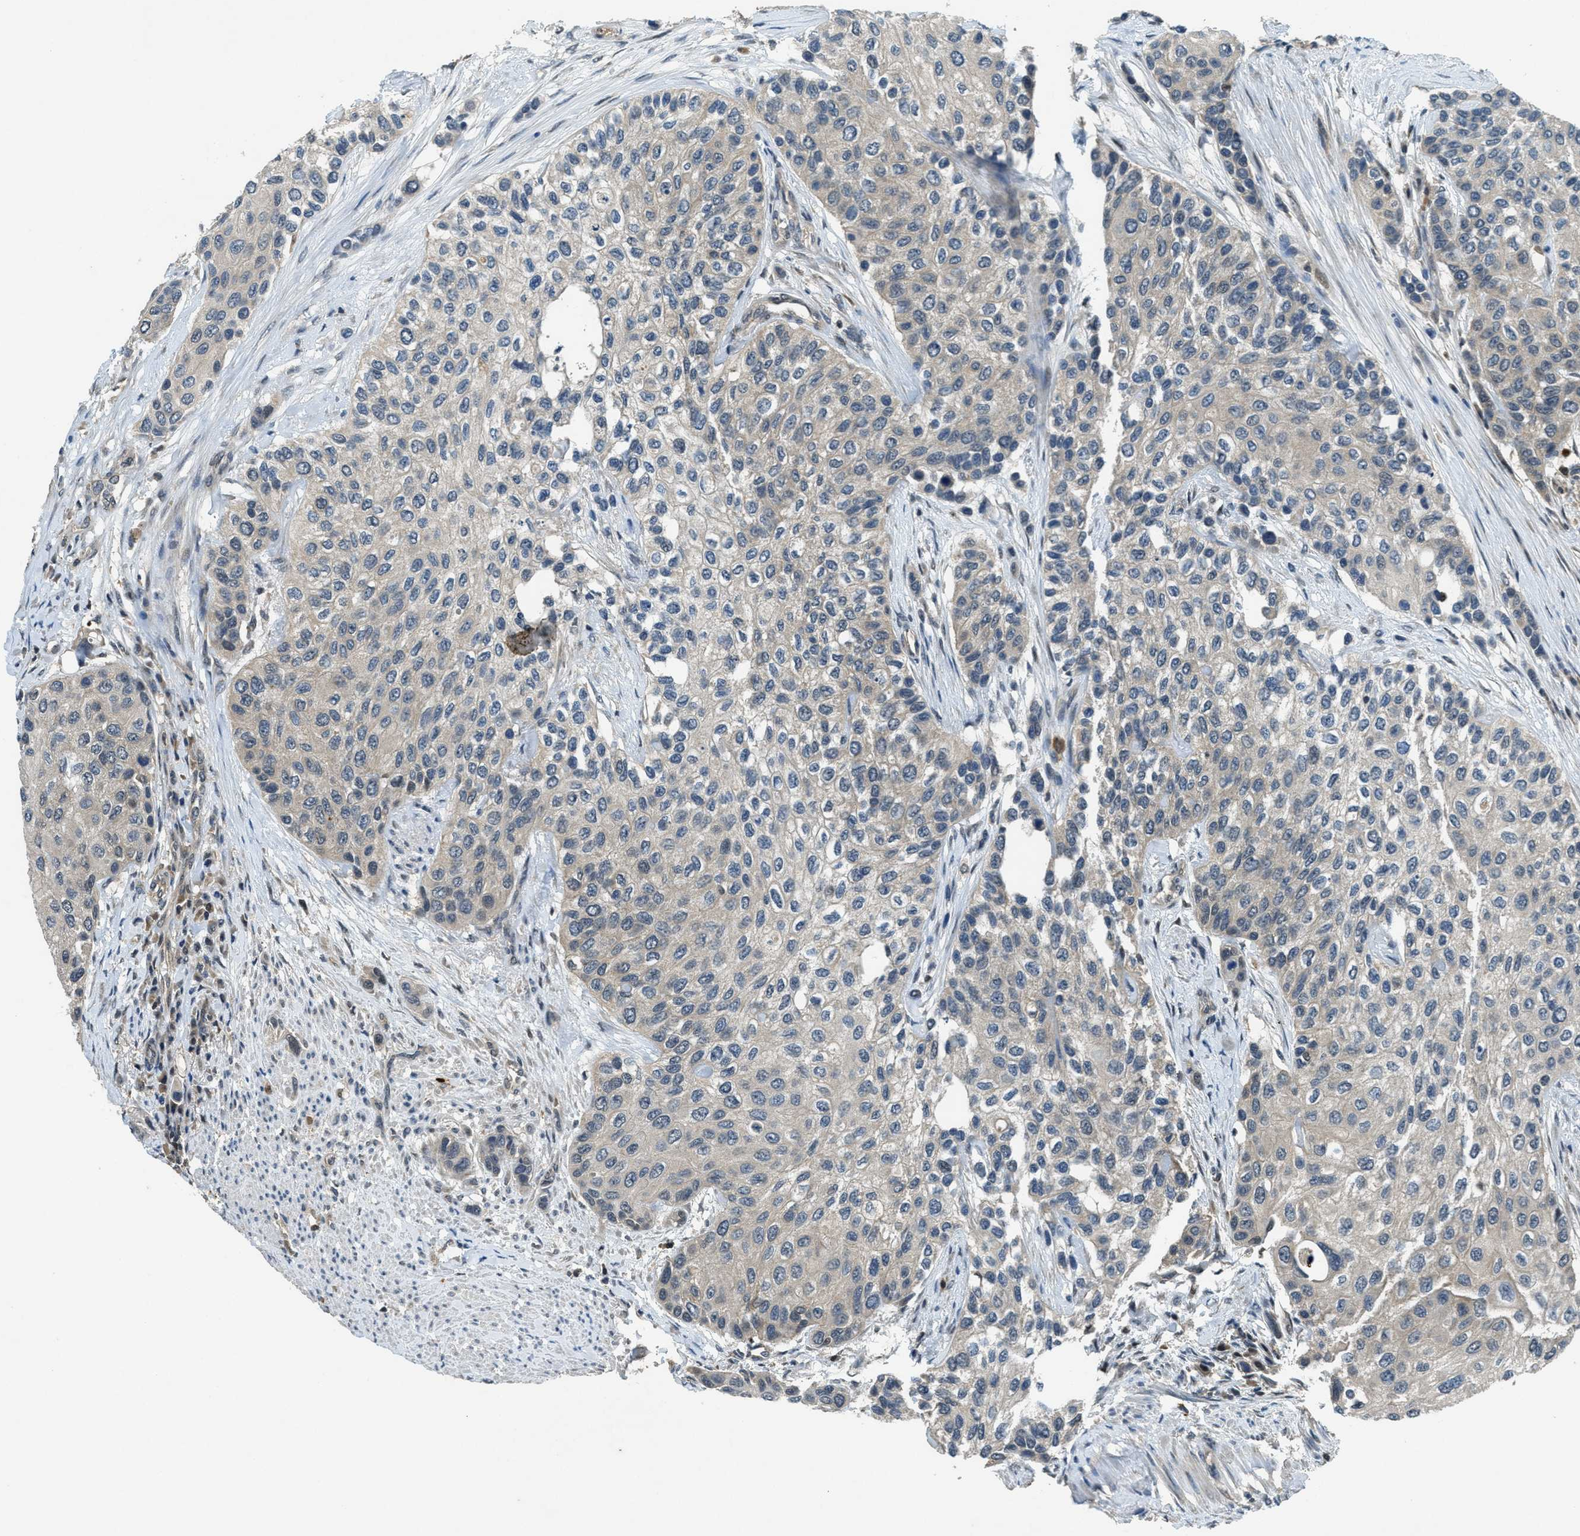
{"staining": {"intensity": "weak", "quantity": "<25%", "location": "cytoplasmic/membranous"}, "tissue": "urothelial cancer", "cell_type": "Tumor cells", "image_type": "cancer", "snomed": [{"axis": "morphology", "description": "Urothelial carcinoma, High grade"}, {"axis": "topography", "description": "Urinary bladder"}], "caption": "Tumor cells show no significant positivity in high-grade urothelial carcinoma. (DAB (3,3'-diaminobenzidine) IHC visualized using brightfield microscopy, high magnification).", "gene": "DUSP6", "patient": {"sex": "female", "age": 56}}